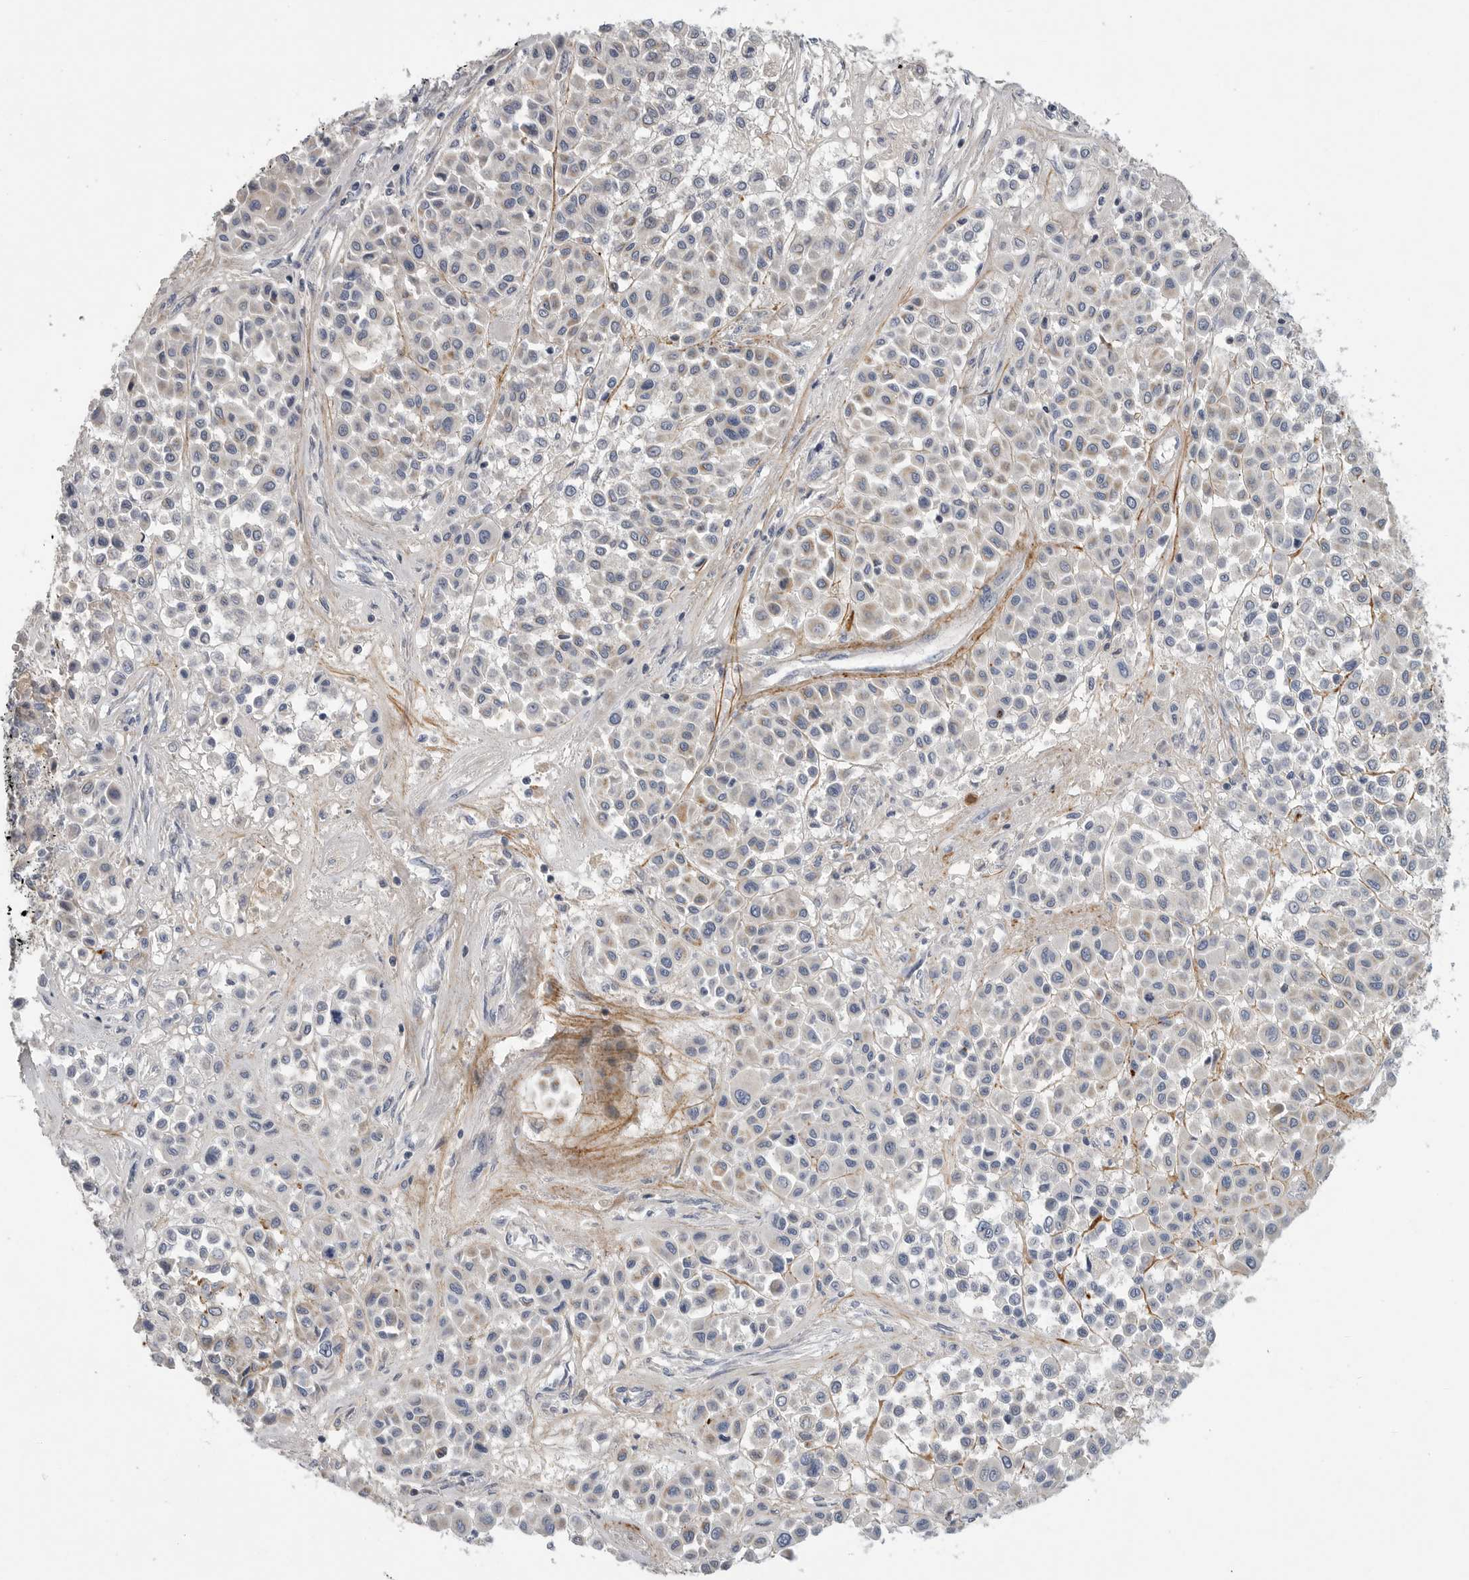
{"staining": {"intensity": "negative", "quantity": "none", "location": "none"}, "tissue": "melanoma", "cell_type": "Tumor cells", "image_type": "cancer", "snomed": [{"axis": "morphology", "description": "Malignant melanoma, Metastatic site"}, {"axis": "topography", "description": "Soft tissue"}], "caption": "High magnification brightfield microscopy of melanoma stained with DAB (brown) and counterstained with hematoxylin (blue): tumor cells show no significant staining.", "gene": "SDC3", "patient": {"sex": "male", "age": 41}}